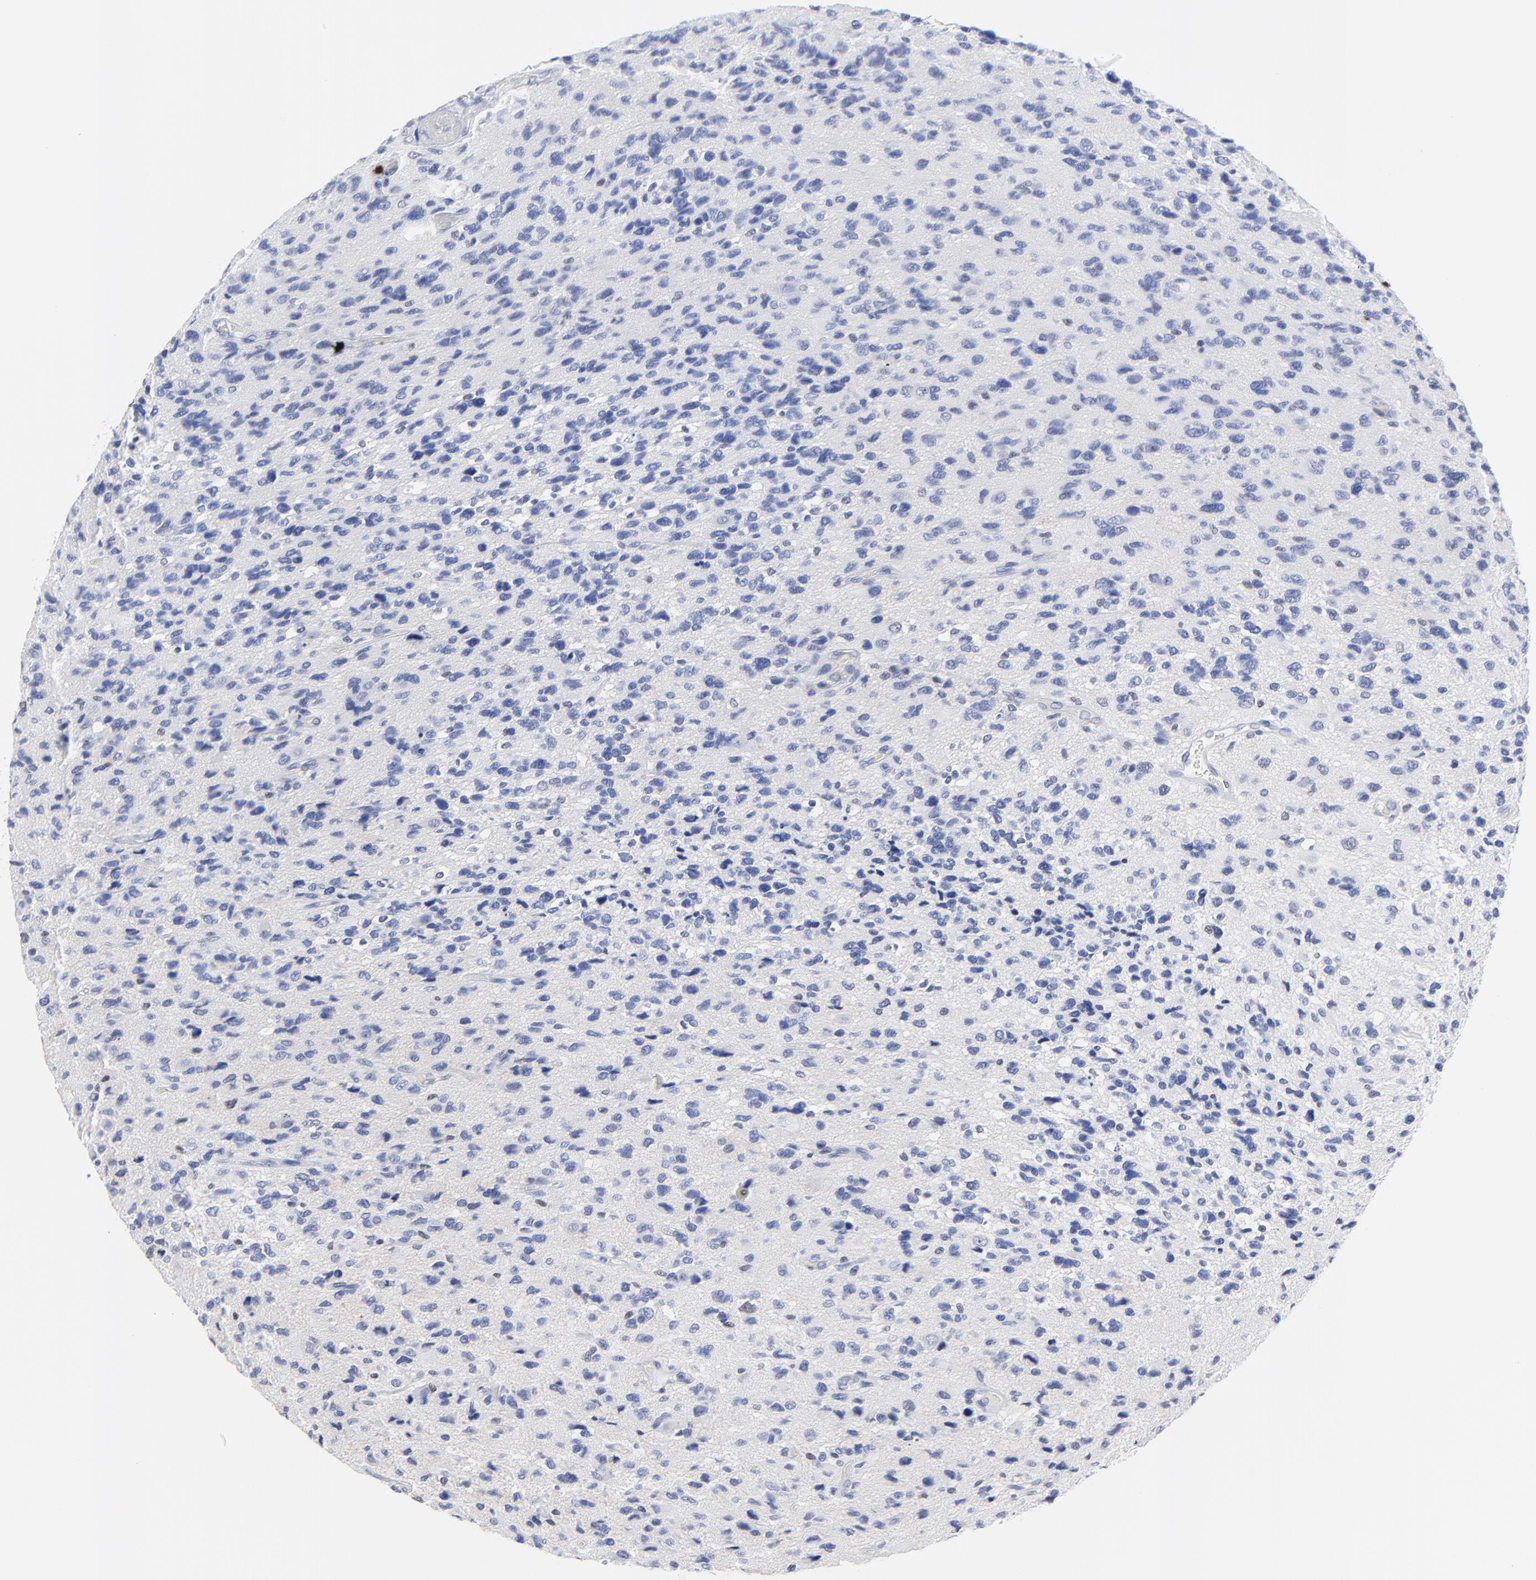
{"staining": {"intensity": "negative", "quantity": "none", "location": "none"}, "tissue": "glioma", "cell_type": "Tumor cells", "image_type": "cancer", "snomed": [{"axis": "morphology", "description": "Glioma, malignant, High grade"}, {"axis": "topography", "description": "Brain"}], "caption": "The image reveals no significant expression in tumor cells of malignant high-grade glioma.", "gene": "ZAP70", "patient": {"sex": "male", "age": 69}}